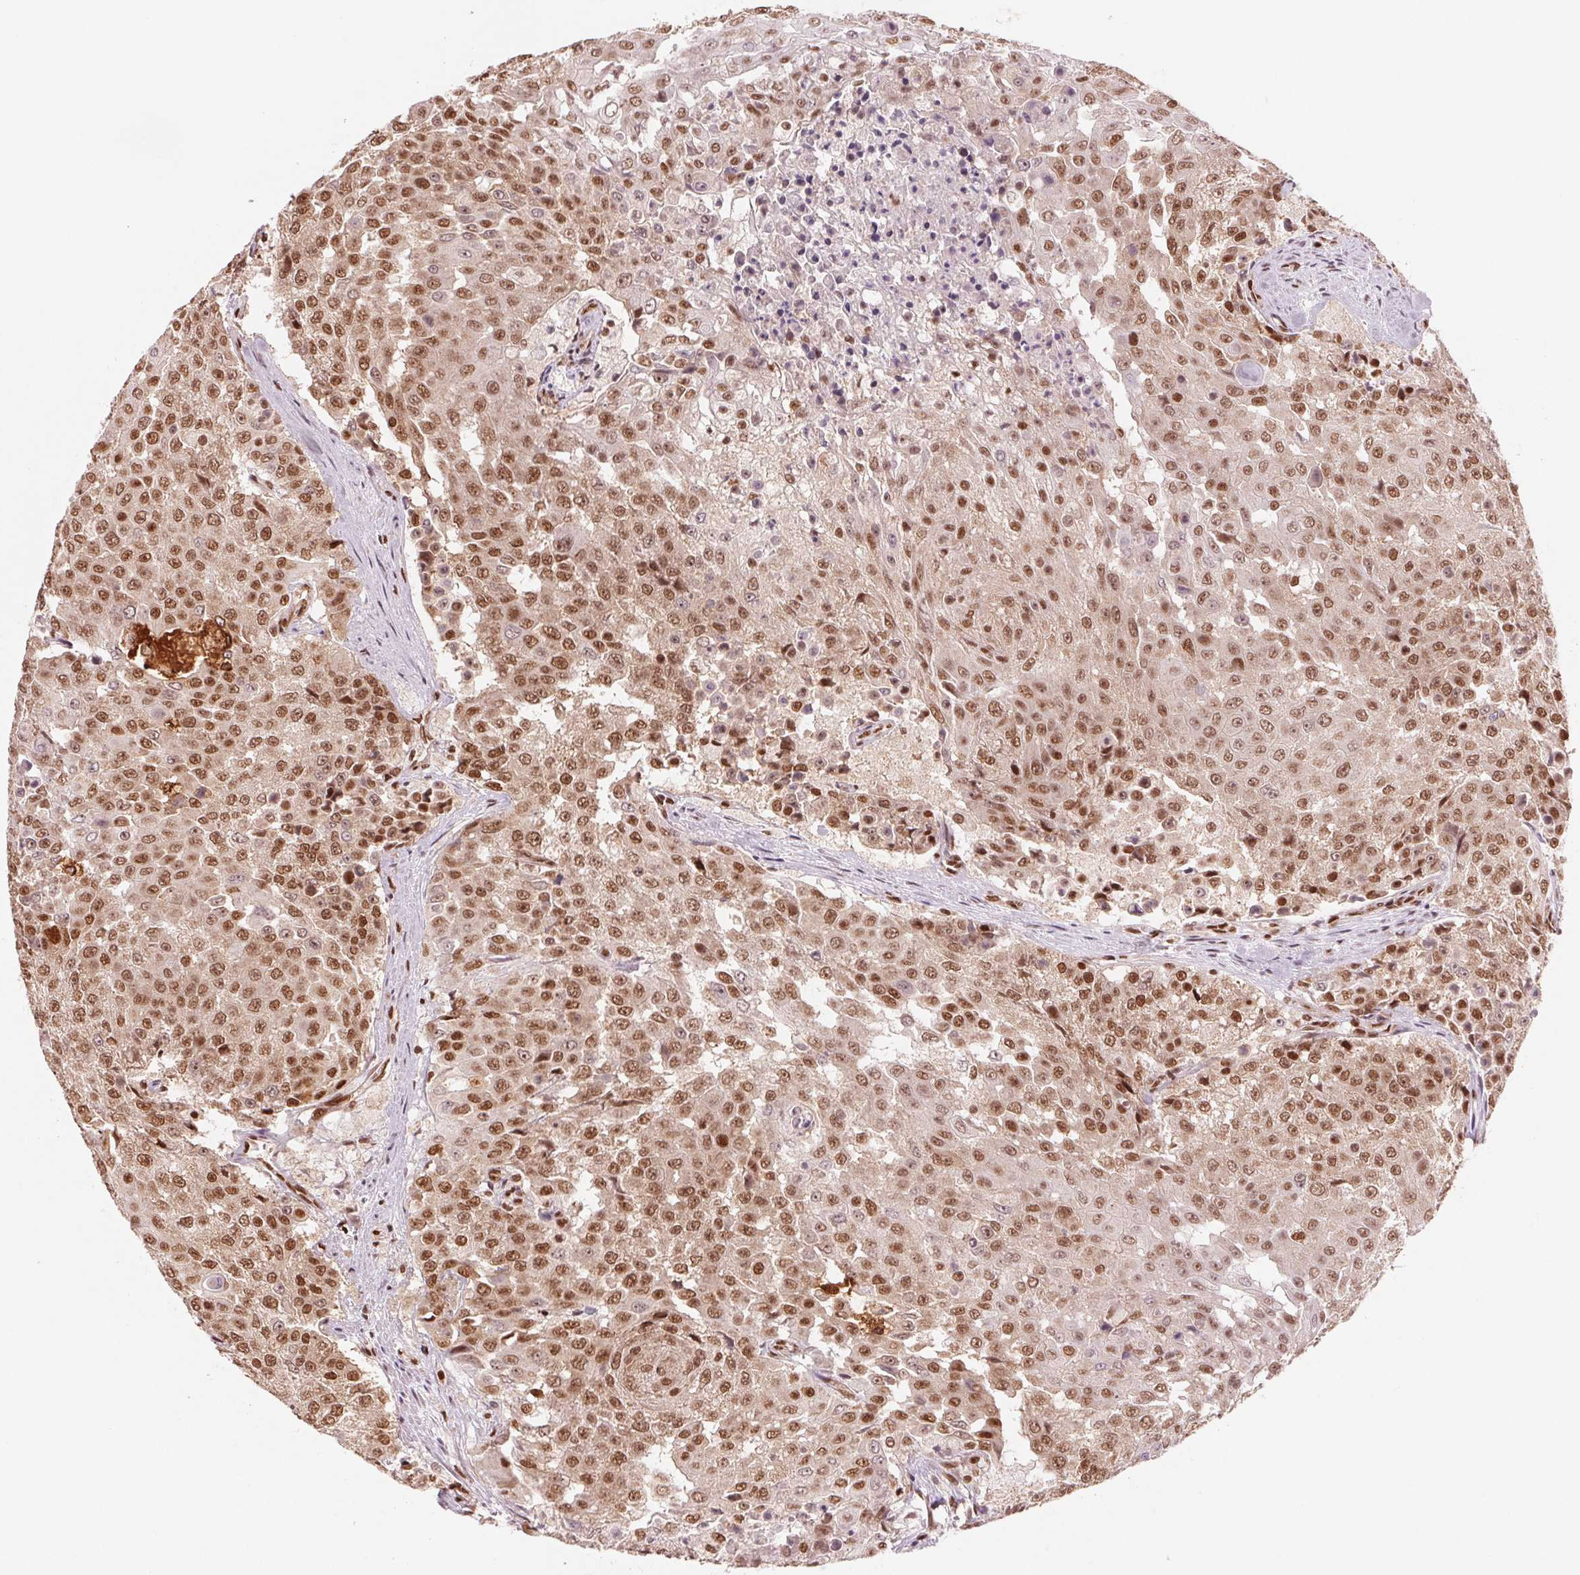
{"staining": {"intensity": "moderate", "quantity": ">75%", "location": "nuclear"}, "tissue": "urothelial cancer", "cell_type": "Tumor cells", "image_type": "cancer", "snomed": [{"axis": "morphology", "description": "Urothelial carcinoma, High grade"}, {"axis": "topography", "description": "Urinary bladder"}], "caption": "The photomicrograph demonstrates a brown stain indicating the presence of a protein in the nuclear of tumor cells in urothelial cancer.", "gene": "TTLL9", "patient": {"sex": "female", "age": 63}}